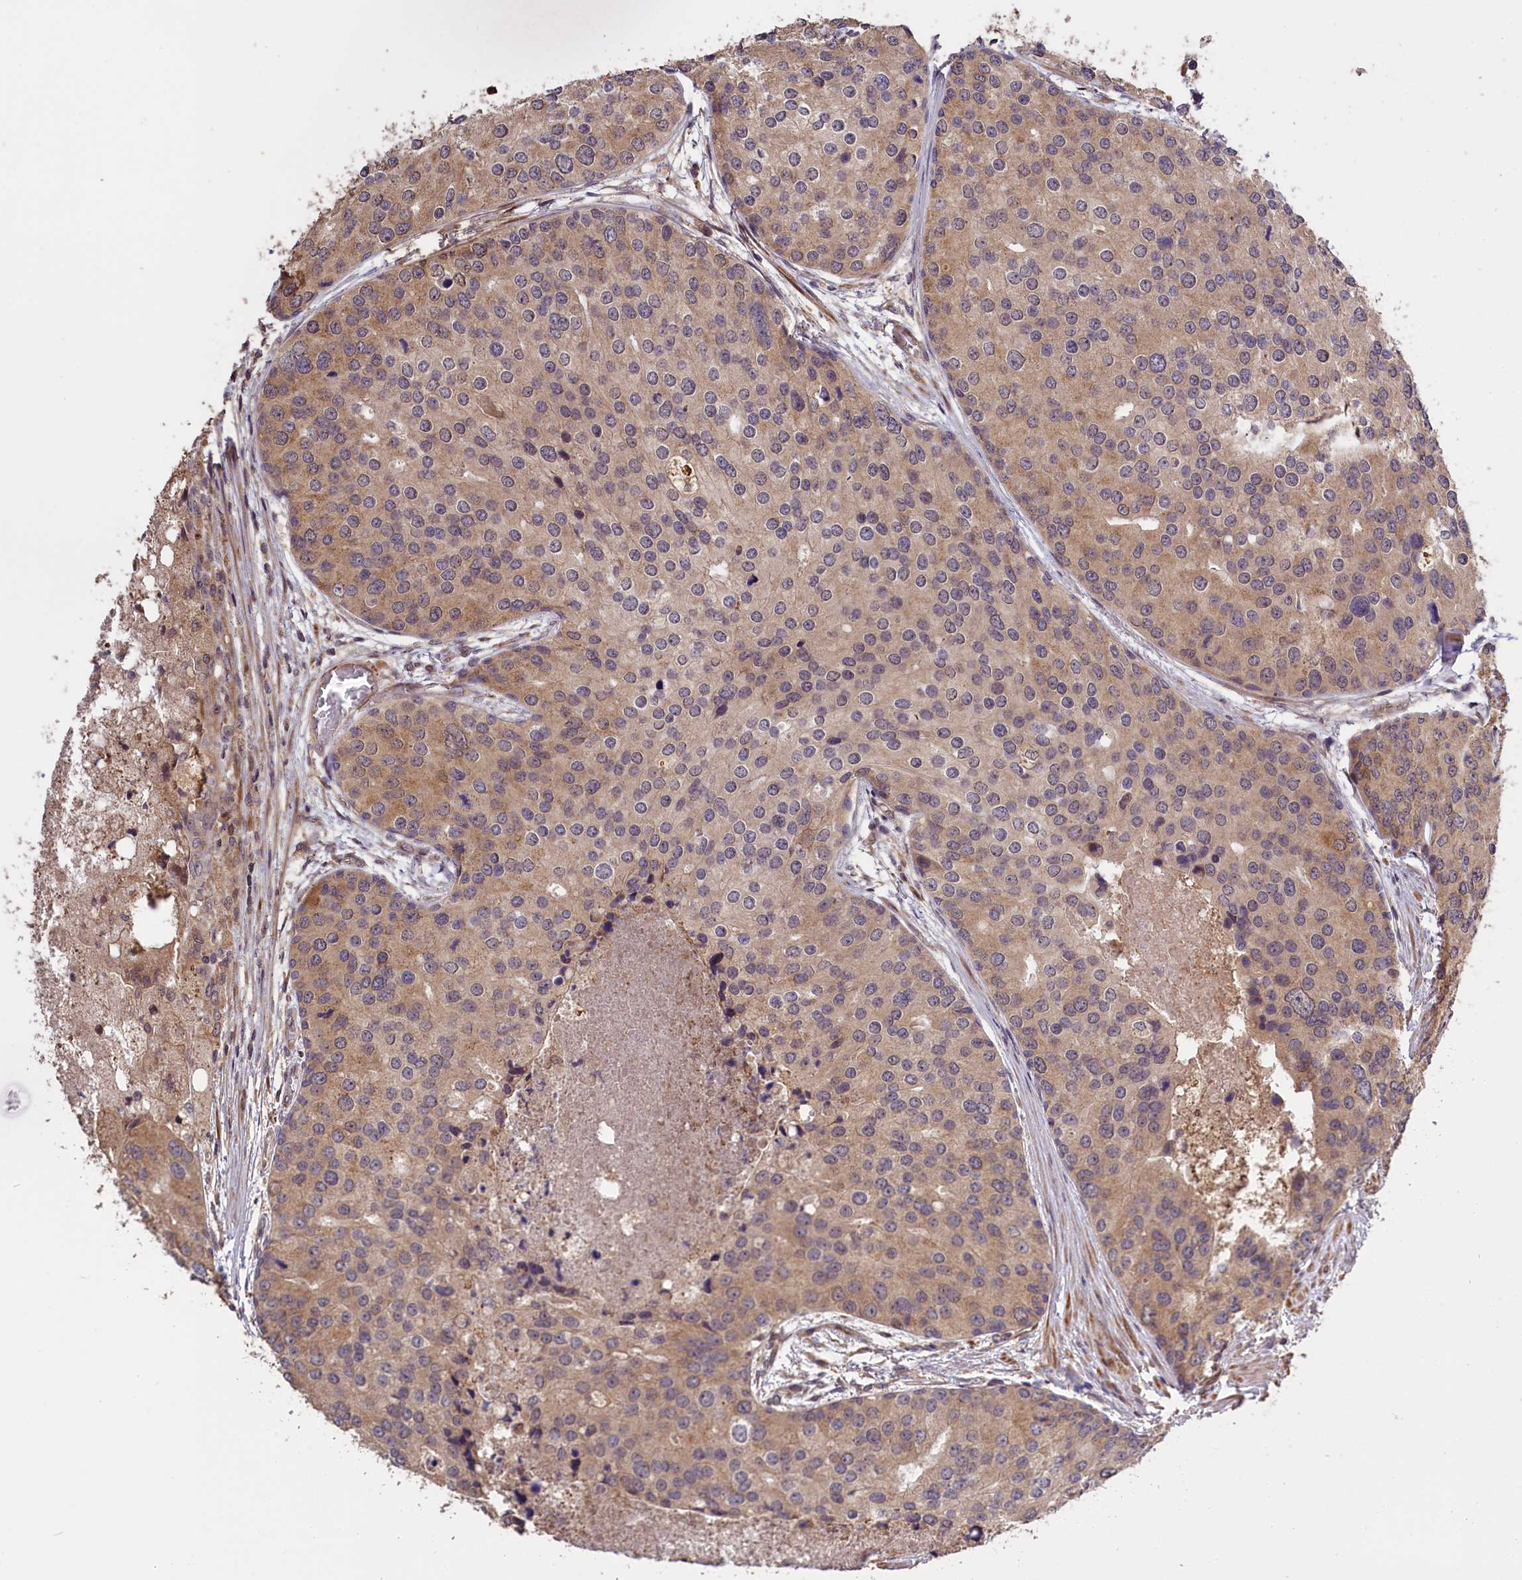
{"staining": {"intensity": "moderate", "quantity": "25%-75%", "location": "cytoplasmic/membranous"}, "tissue": "prostate cancer", "cell_type": "Tumor cells", "image_type": "cancer", "snomed": [{"axis": "morphology", "description": "Adenocarcinoma, High grade"}, {"axis": "topography", "description": "Prostate"}], "caption": "The histopathology image displays staining of prostate cancer (high-grade adenocarcinoma), revealing moderate cytoplasmic/membranous protein staining (brown color) within tumor cells.", "gene": "DNAJB9", "patient": {"sex": "male", "age": 62}}